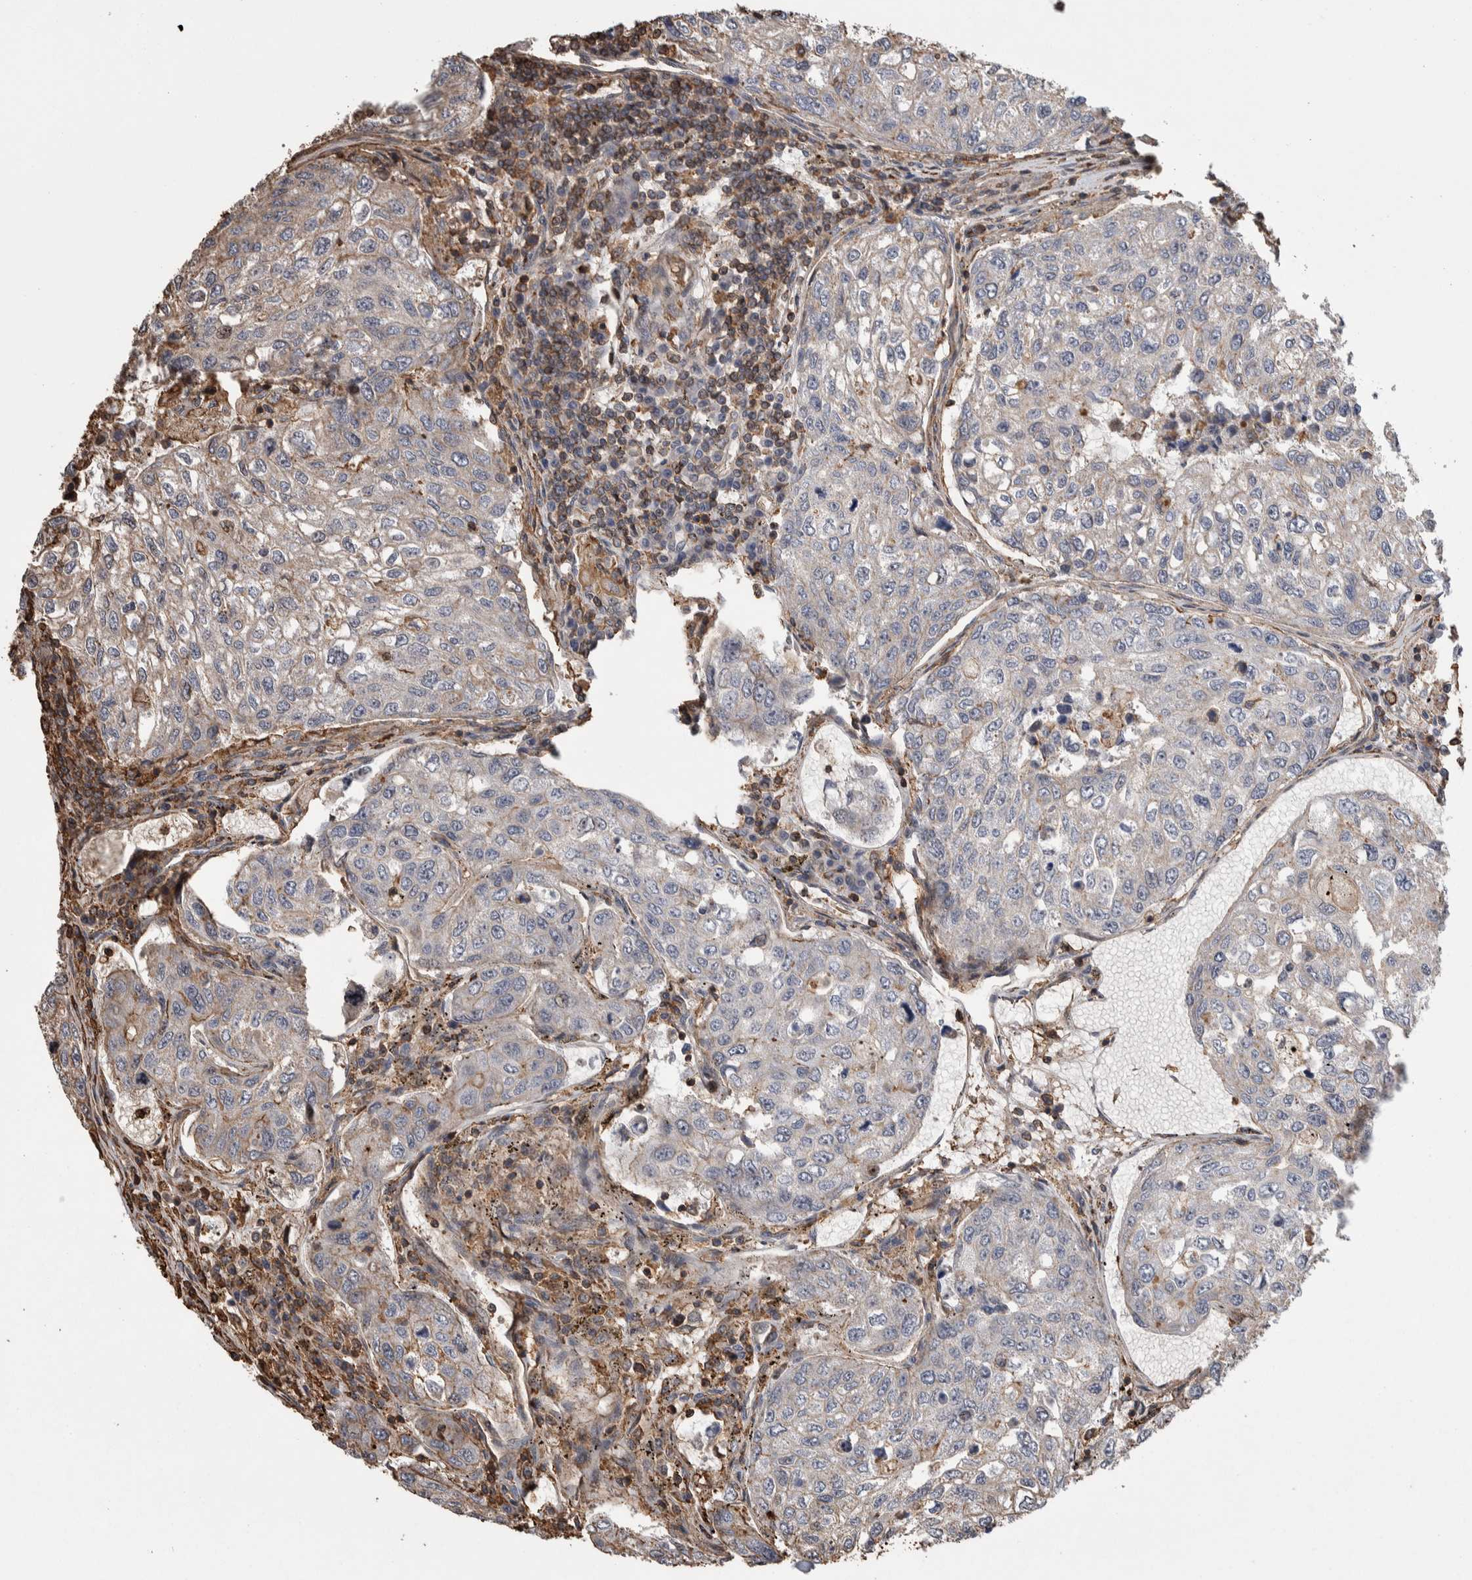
{"staining": {"intensity": "moderate", "quantity": "<25%", "location": "cytoplasmic/membranous"}, "tissue": "urothelial cancer", "cell_type": "Tumor cells", "image_type": "cancer", "snomed": [{"axis": "morphology", "description": "Urothelial carcinoma, High grade"}, {"axis": "topography", "description": "Lymph node"}, {"axis": "topography", "description": "Urinary bladder"}], "caption": "Urothelial cancer stained with immunohistochemistry (IHC) reveals moderate cytoplasmic/membranous expression in about <25% of tumor cells.", "gene": "ENPP2", "patient": {"sex": "male", "age": 51}}